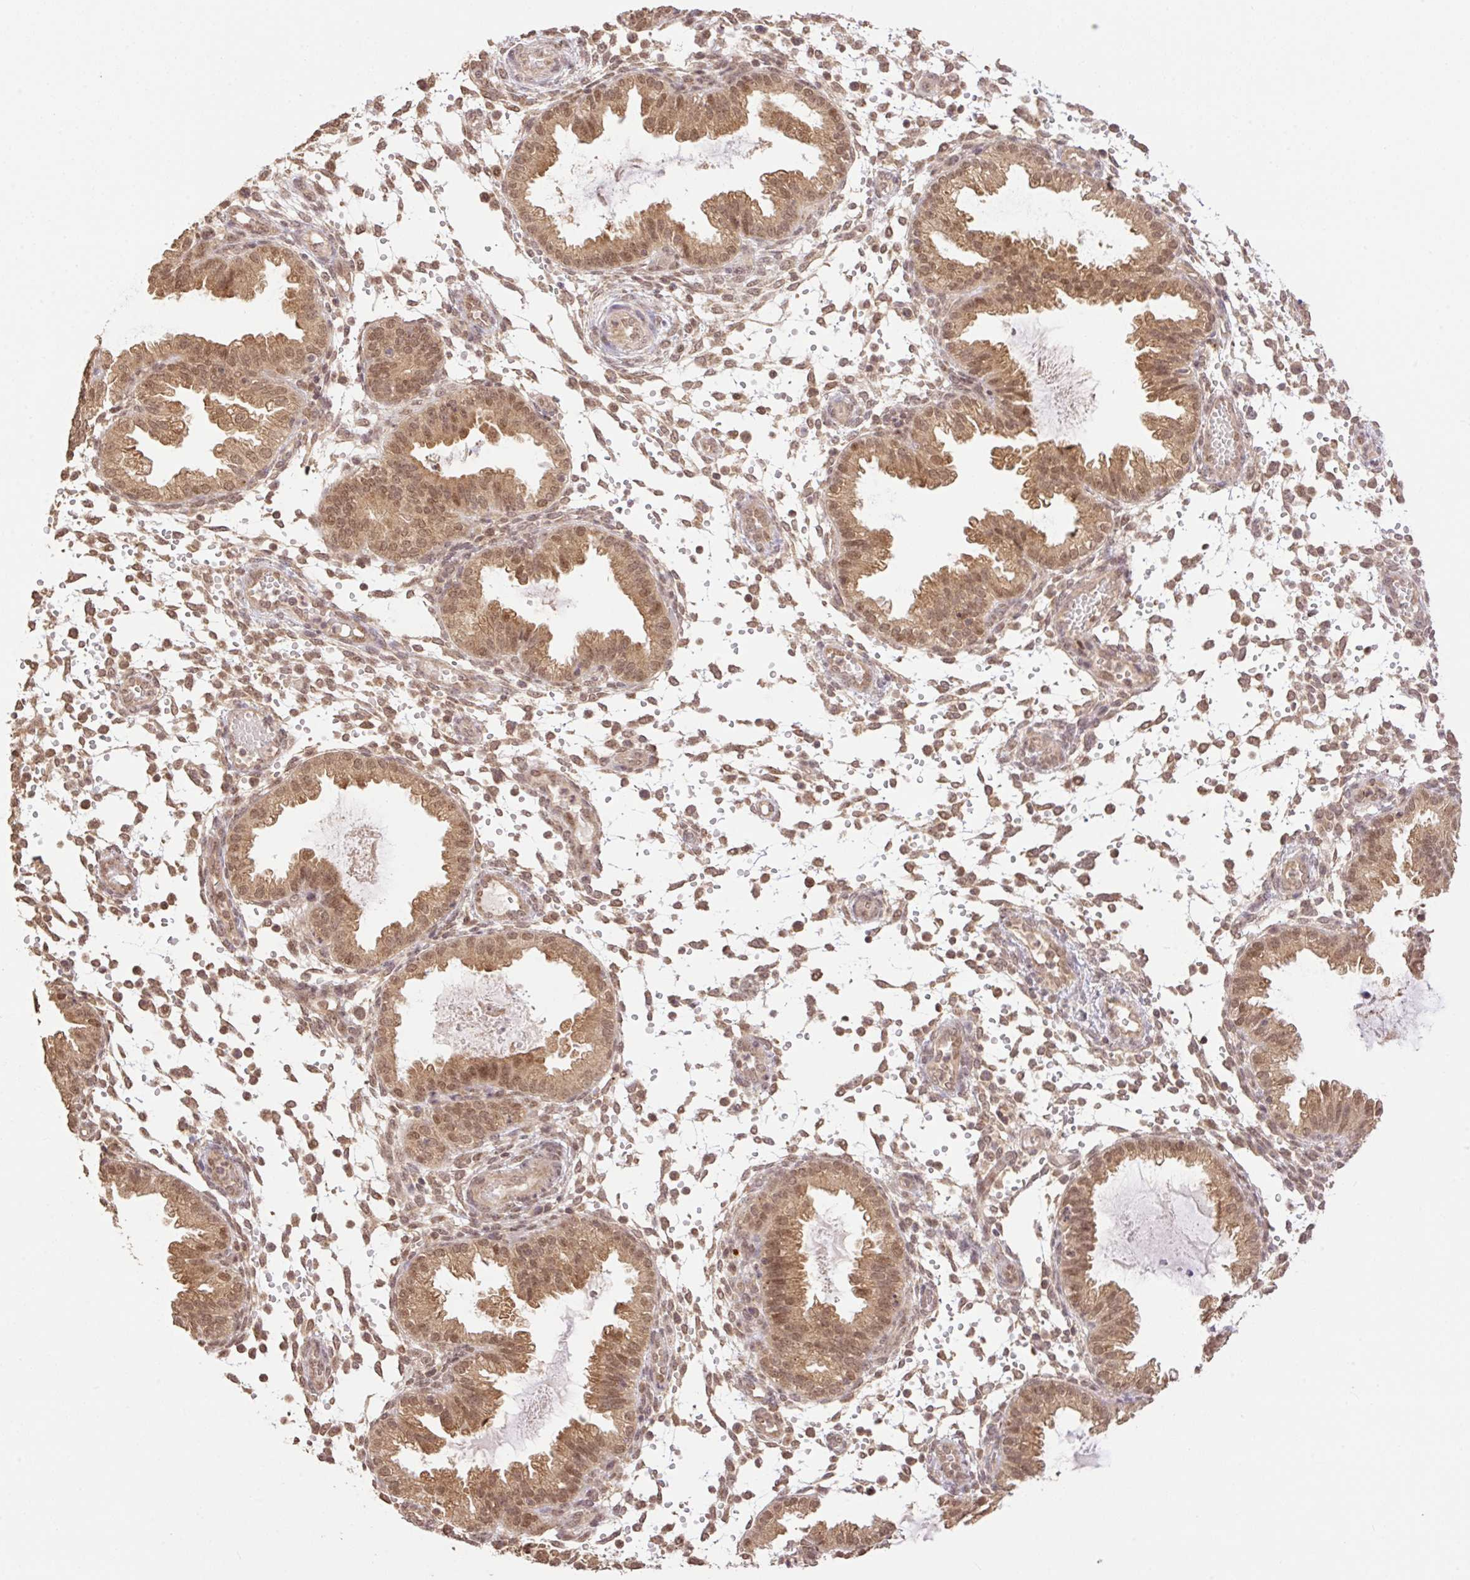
{"staining": {"intensity": "moderate", "quantity": "25%-75%", "location": "cytoplasmic/membranous,nuclear"}, "tissue": "endometrium", "cell_type": "Cells in endometrial stroma", "image_type": "normal", "snomed": [{"axis": "morphology", "description": "Normal tissue, NOS"}, {"axis": "topography", "description": "Endometrium"}], "caption": "Normal endometrium displays moderate cytoplasmic/membranous,nuclear staining in approximately 25%-75% of cells in endometrial stroma (Stains: DAB (3,3'-diaminobenzidine) in brown, nuclei in blue, Microscopy: brightfield microscopy at high magnification)..", "gene": "VPS25", "patient": {"sex": "female", "age": 33}}